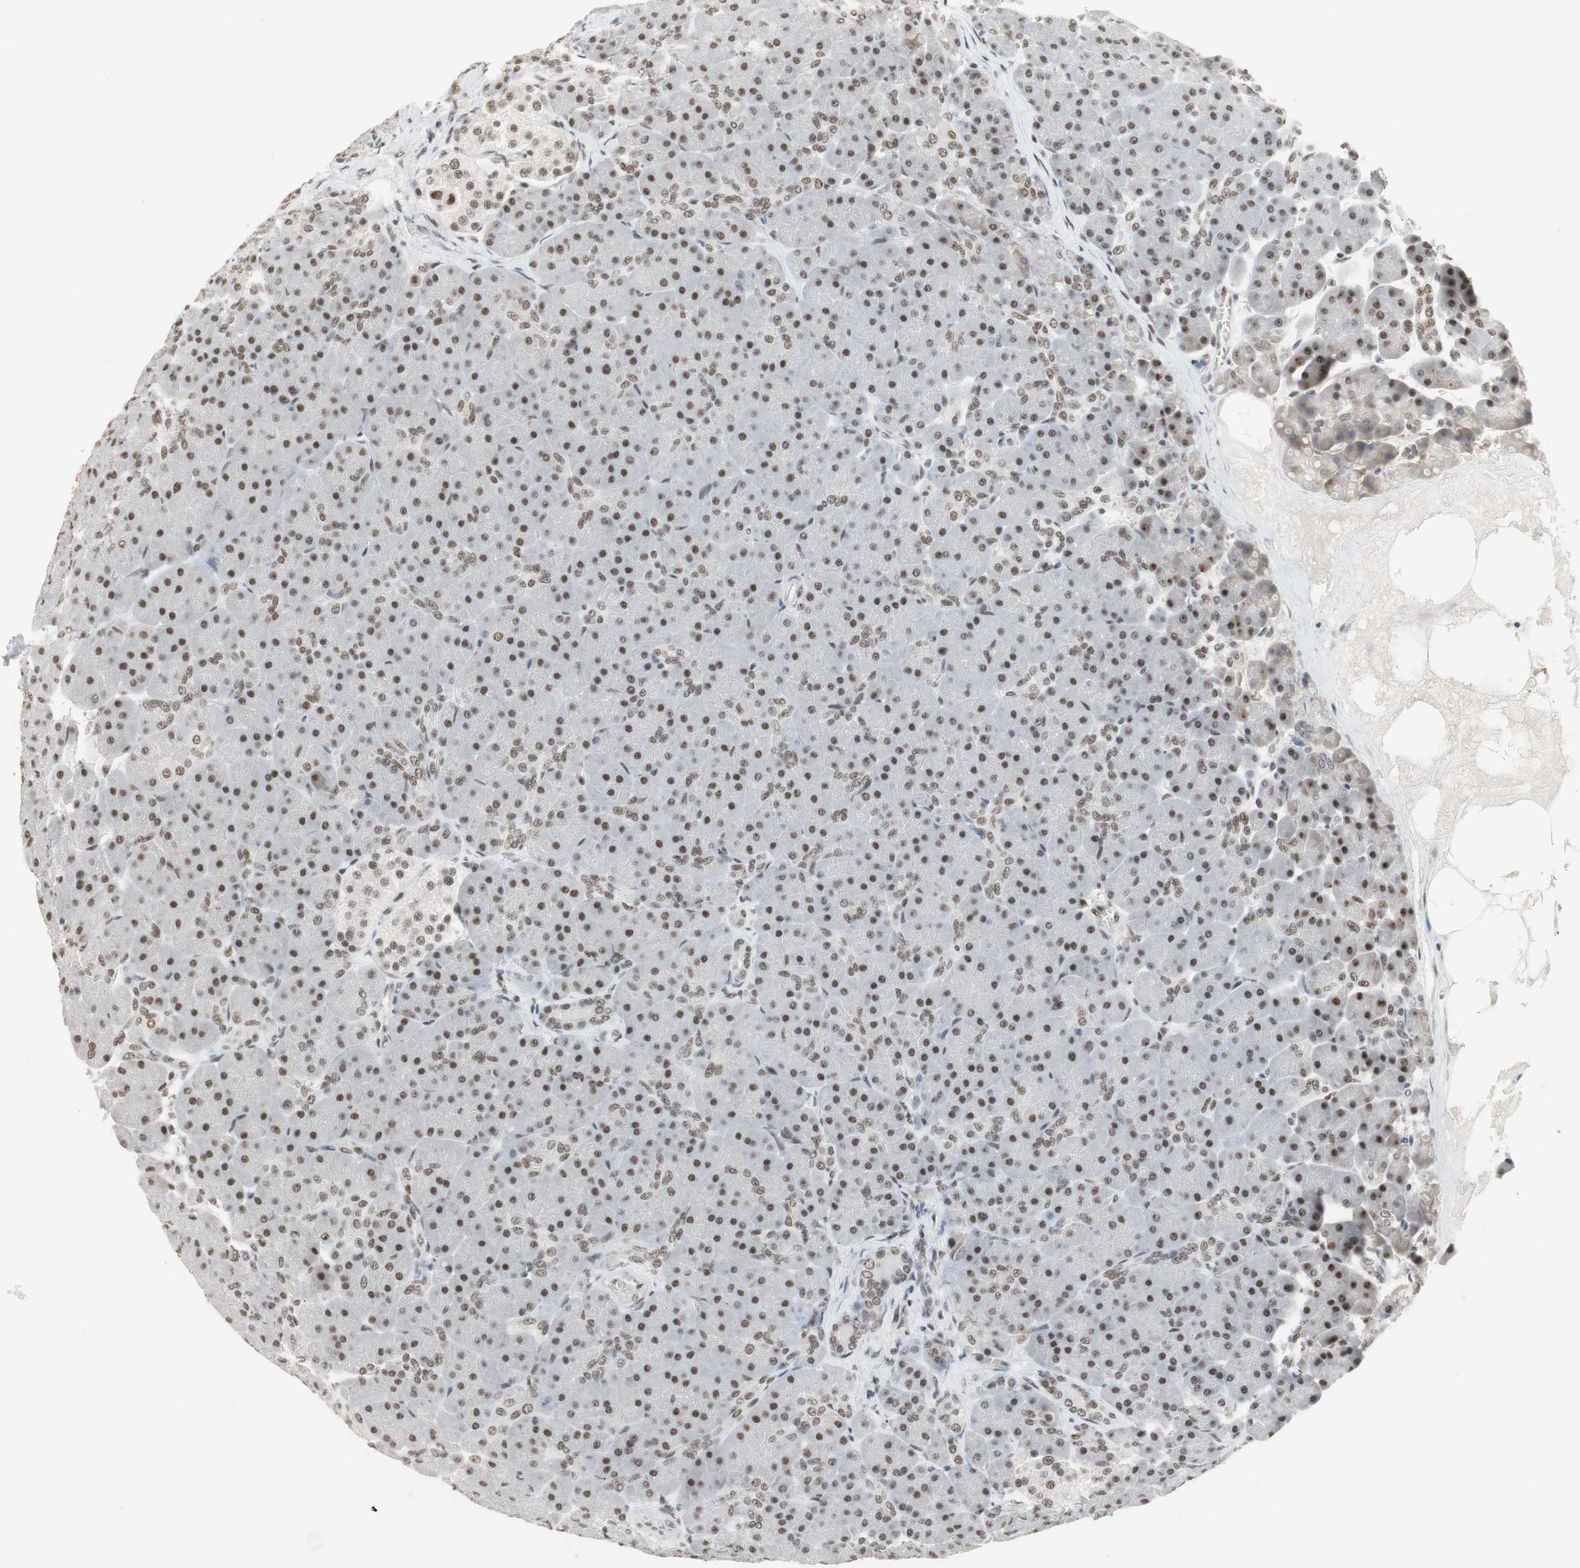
{"staining": {"intensity": "moderate", "quantity": ">75%", "location": "nuclear"}, "tissue": "pancreas", "cell_type": "Exocrine glandular cells", "image_type": "normal", "snomed": [{"axis": "morphology", "description": "Normal tissue, NOS"}, {"axis": "topography", "description": "Pancreas"}], "caption": "IHC photomicrograph of normal pancreas stained for a protein (brown), which reveals medium levels of moderate nuclear positivity in approximately >75% of exocrine glandular cells.", "gene": "RTF1", "patient": {"sex": "male", "age": 66}}